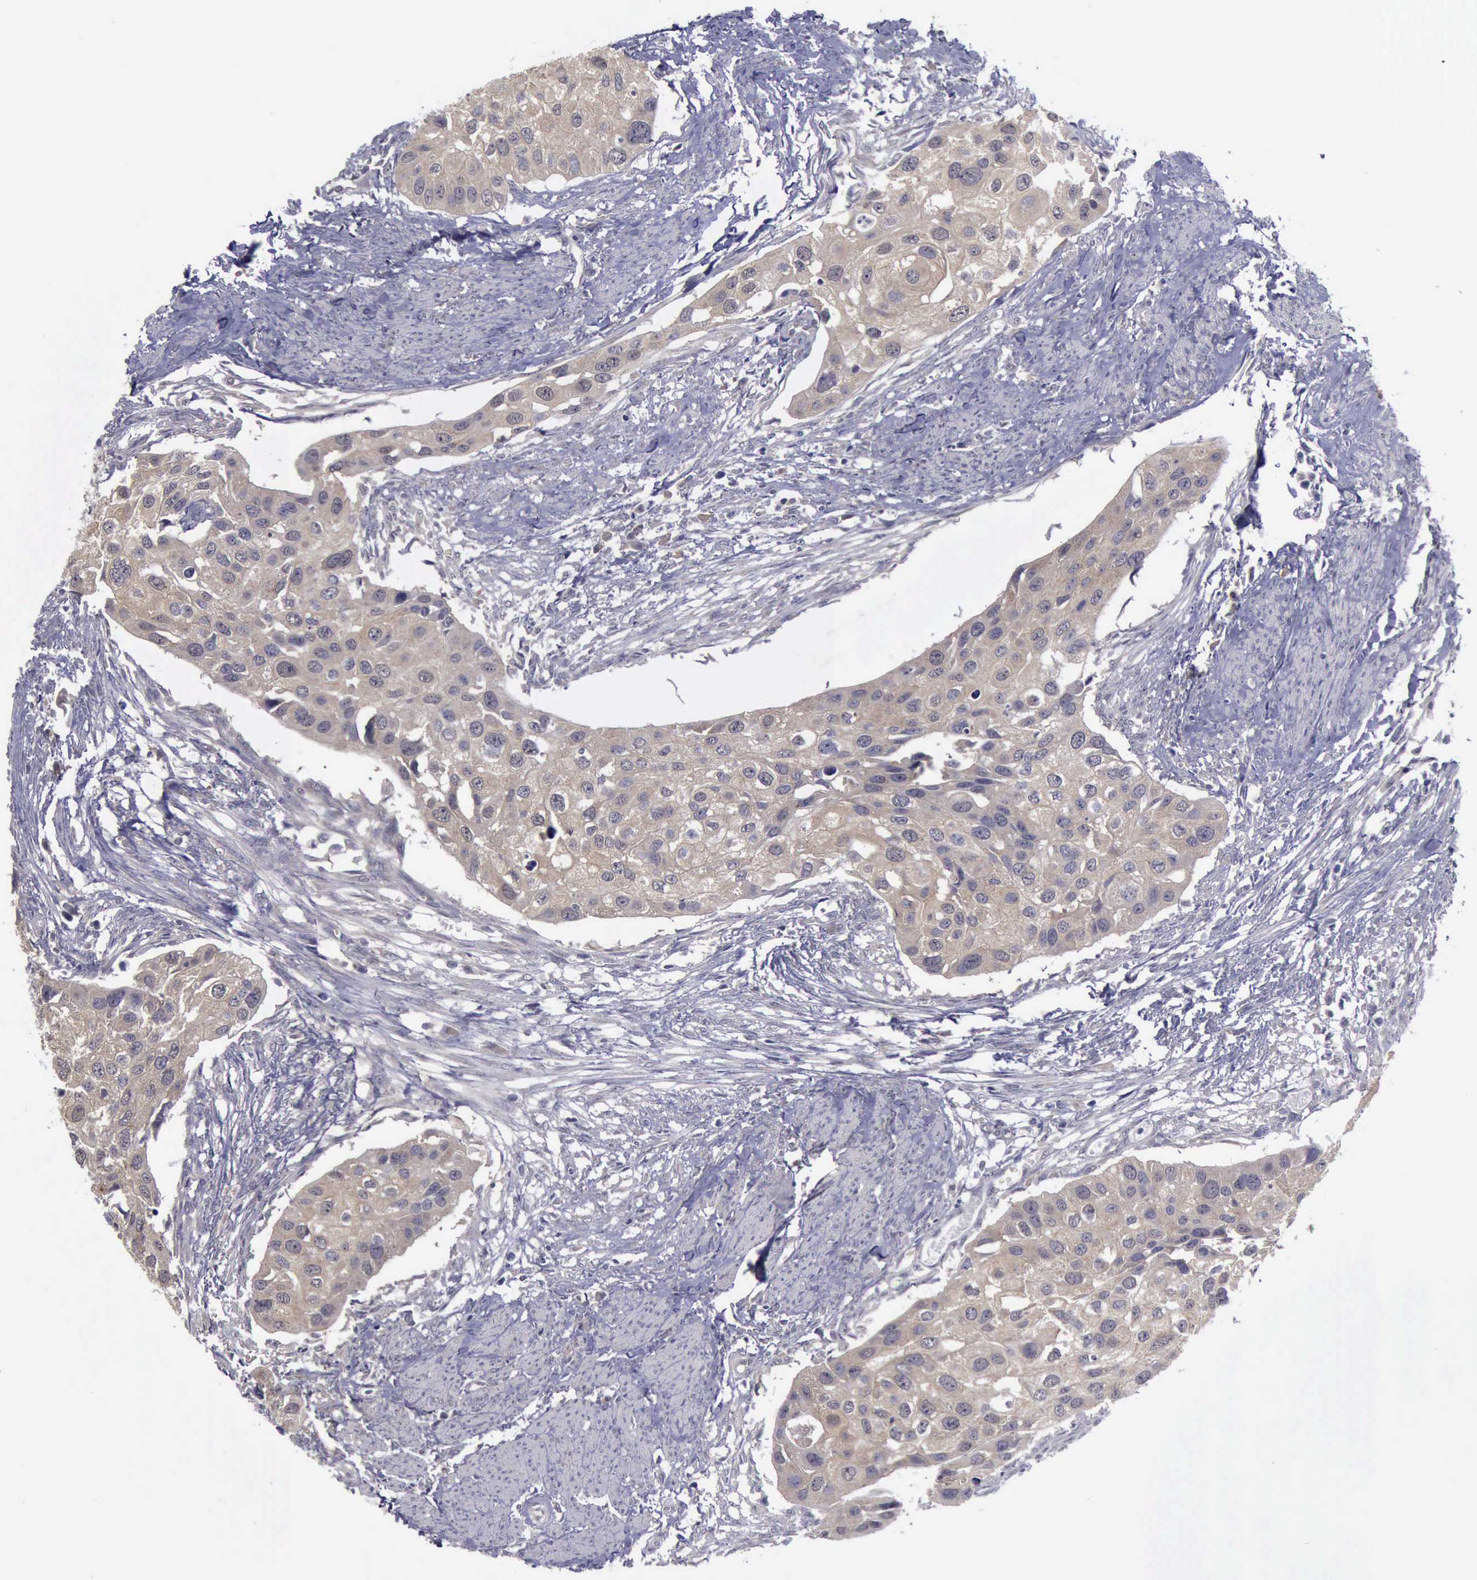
{"staining": {"intensity": "weak", "quantity": ">75%", "location": "cytoplasmic/membranous"}, "tissue": "urothelial cancer", "cell_type": "Tumor cells", "image_type": "cancer", "snomed": [{"axis": "morphology", "description": "Urothelial carcinoma, High grade"}, {"axis": "topography", "description": "Urinary bladder"}], "caption": "Protein staining by immunohistochemistry shows weak cytoplasmic/membranous positivity in approximately >75% of tumor cells in urothelial cancer.", "gene": "PHKA1", "patient": {"sex": "male", "age": 55}}